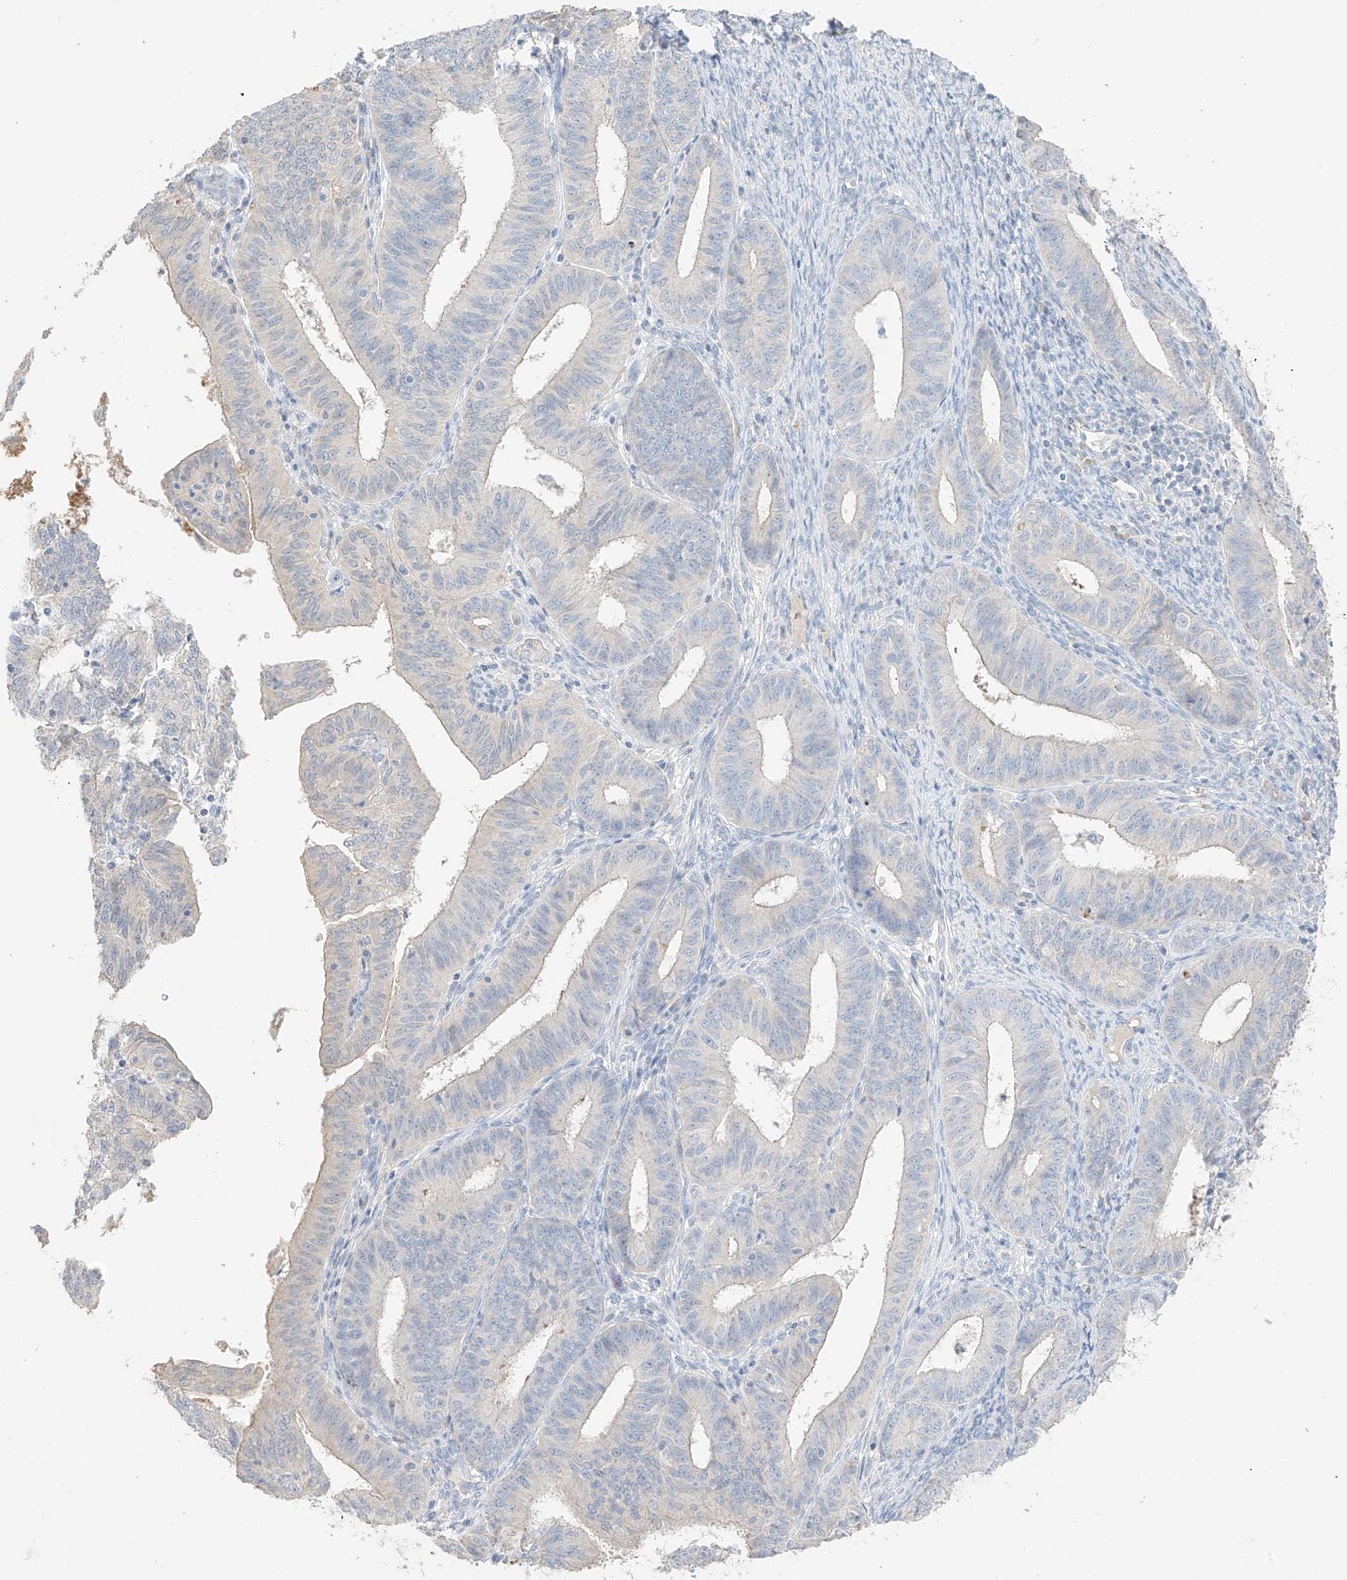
{"staining": {"intensity": "negative", "quantity": "none", "location": "none"}, "tissue": "endometrial cancer", "cell_type": "Tumor cells", "image_type": "cancer", "snomed": [{"axis": "morphology", "description": "Adenocarcinoma, NOS"}, {"axis": "topography", "description": "Endometrium"}], "caption": "Immunohistochemistry (IHC) histopathology image of human adenocarcinoma (endometrial) stained for a protein (brown), which demonstrates no expression in tumor cells. The staining is performed using DAB (3,3'-diaminobenzidine) brown chromogen with nuclei counter-stained in using hematoxylin.", "gene": "CAPN13", "patient": {"sex": "female", "age": 51}}